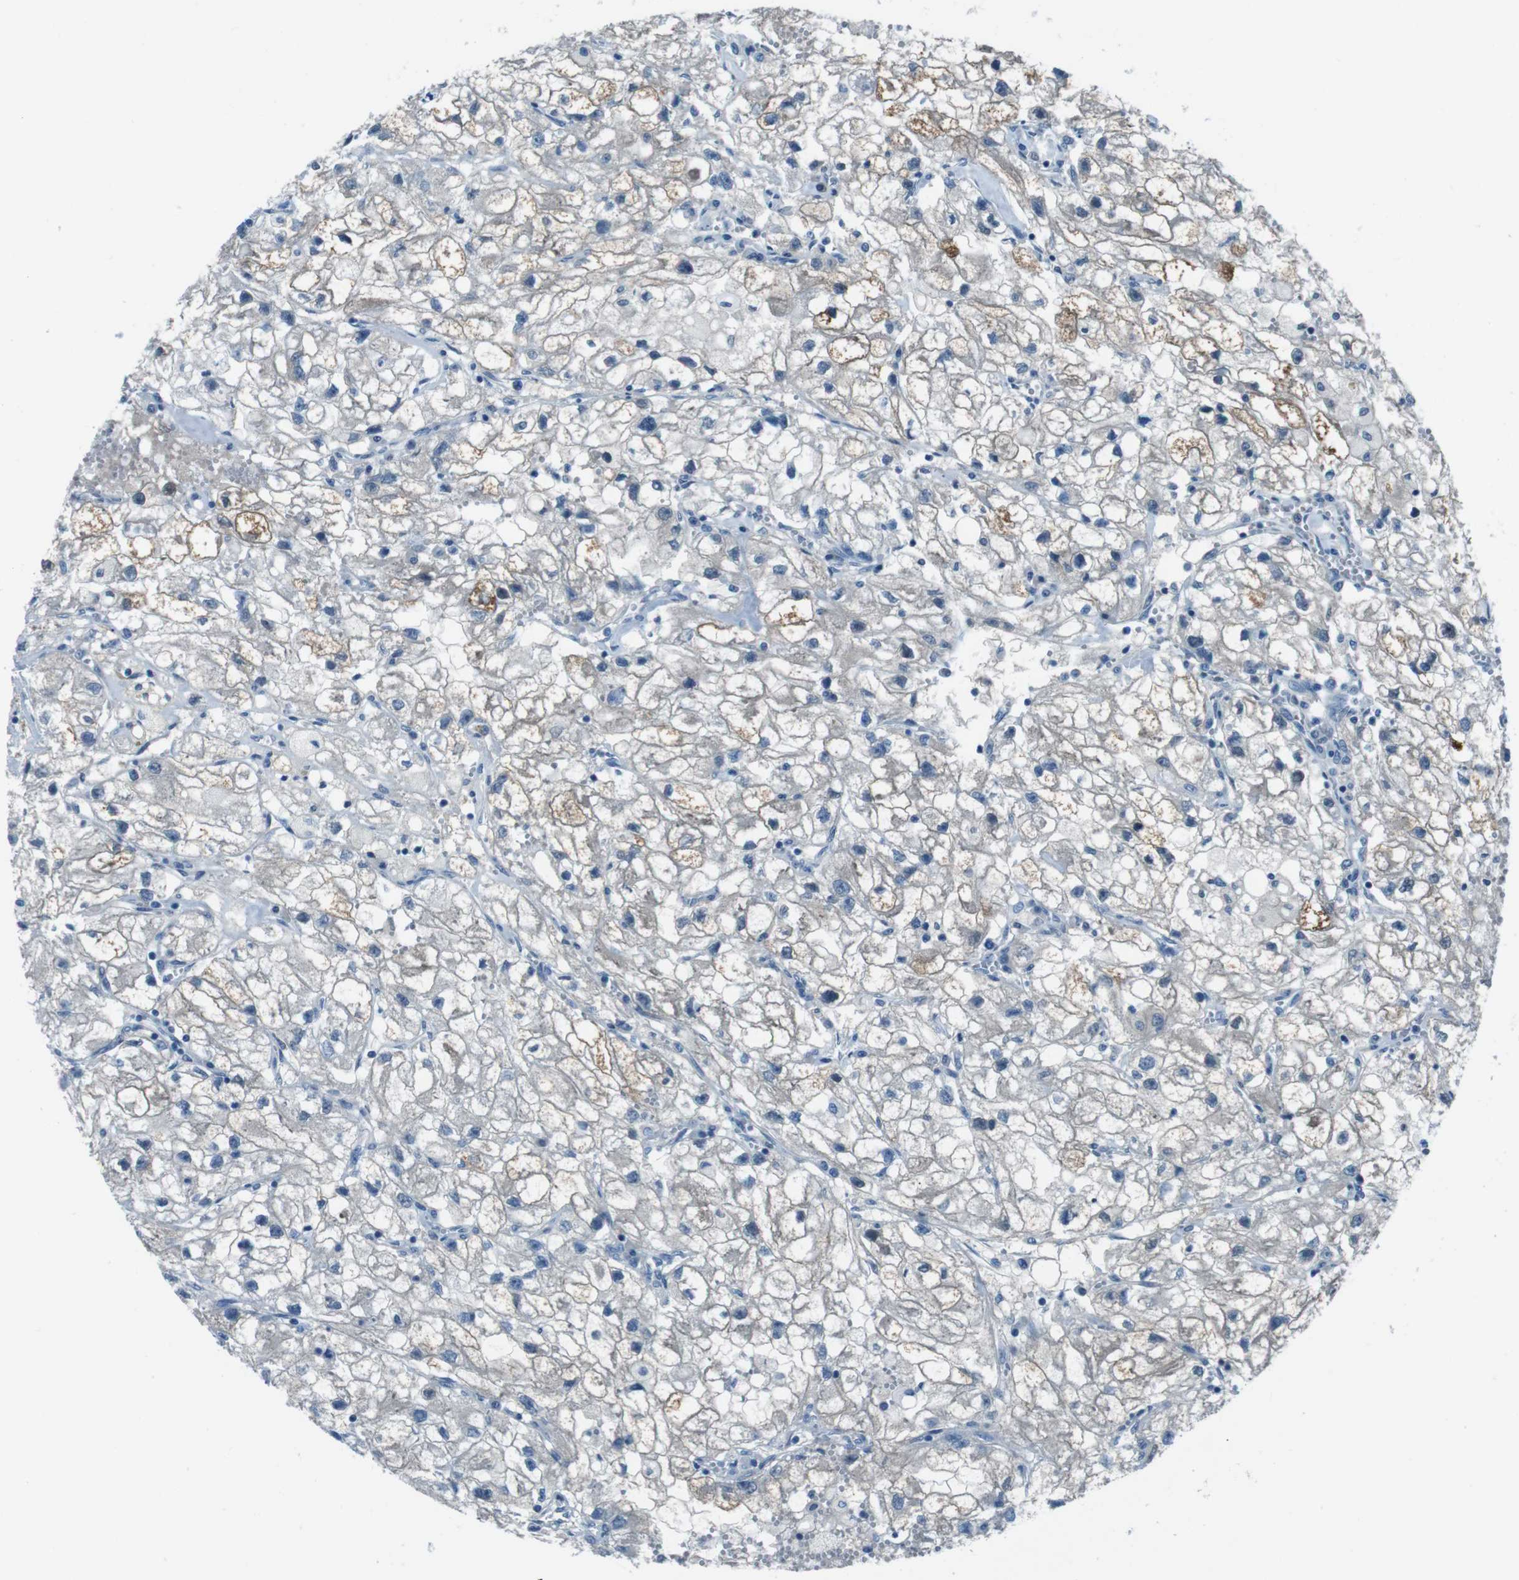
{"staining": {"intensity": "moderate", "quantity": "<25%", "location": "cytoplasmic/membranous"}, "tissue": "renal cancer", "cell_type": "Tumor cells", "image_type": "cancer", "snomed": [{"axis": "morphology", "description": "Adenocarcinoma, NOS"}, {"axis": "topography", "description": "Kidney"}], "caption": "IHC of human renal cancer (adenocarcinoma) shows low levels of moderate cytoplasmic/membranous positivity in about <25% of tumor cells. Using DAB (brown) and hematoxylin (blue) stains, captured at high magnification using brightfield microscopy.", "gene": "NANOS2", "patient": {"sex": "female", "age": 70}}